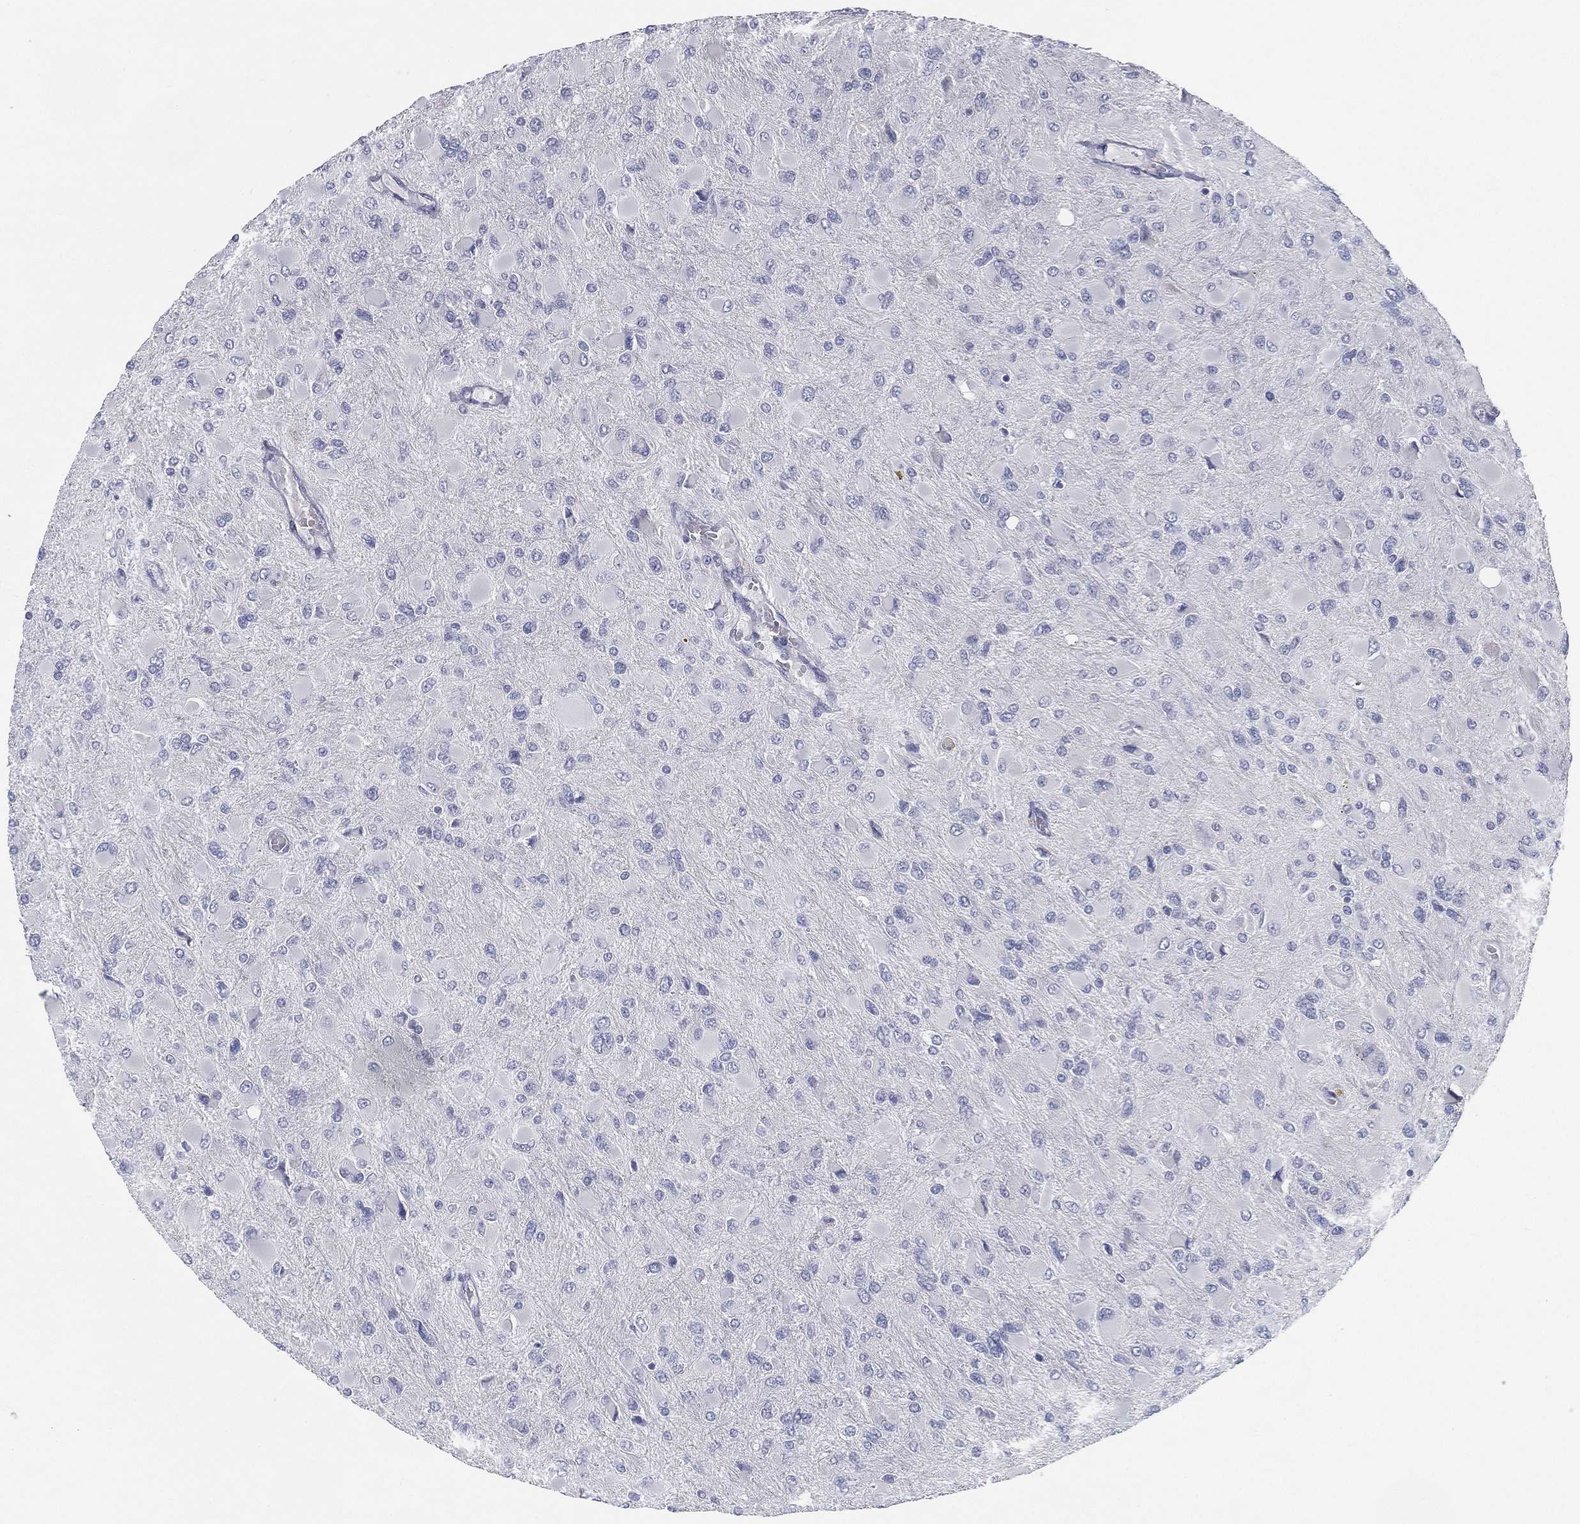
{"staining": {"intensity": "negative", "quantity": "none", "location": "none"}, "tissue": "glioma", "cell_type": "Tumor cells", "image_type": "cancer", "snomed": [{"axis": "morphology", "description": "Glioma, malignant, High grade"}, {"axis": "topography", "description": "Cerebral cortex"}], "caption": "This photomicrograph is of malignant high-grade glioma stained with IHC to label a protein in brown with the nuclei are counter-stained blue. There is no staining in tumor cells.", "gene": "SPPL2C", "patient": {"sex": "female", "age": 36}}